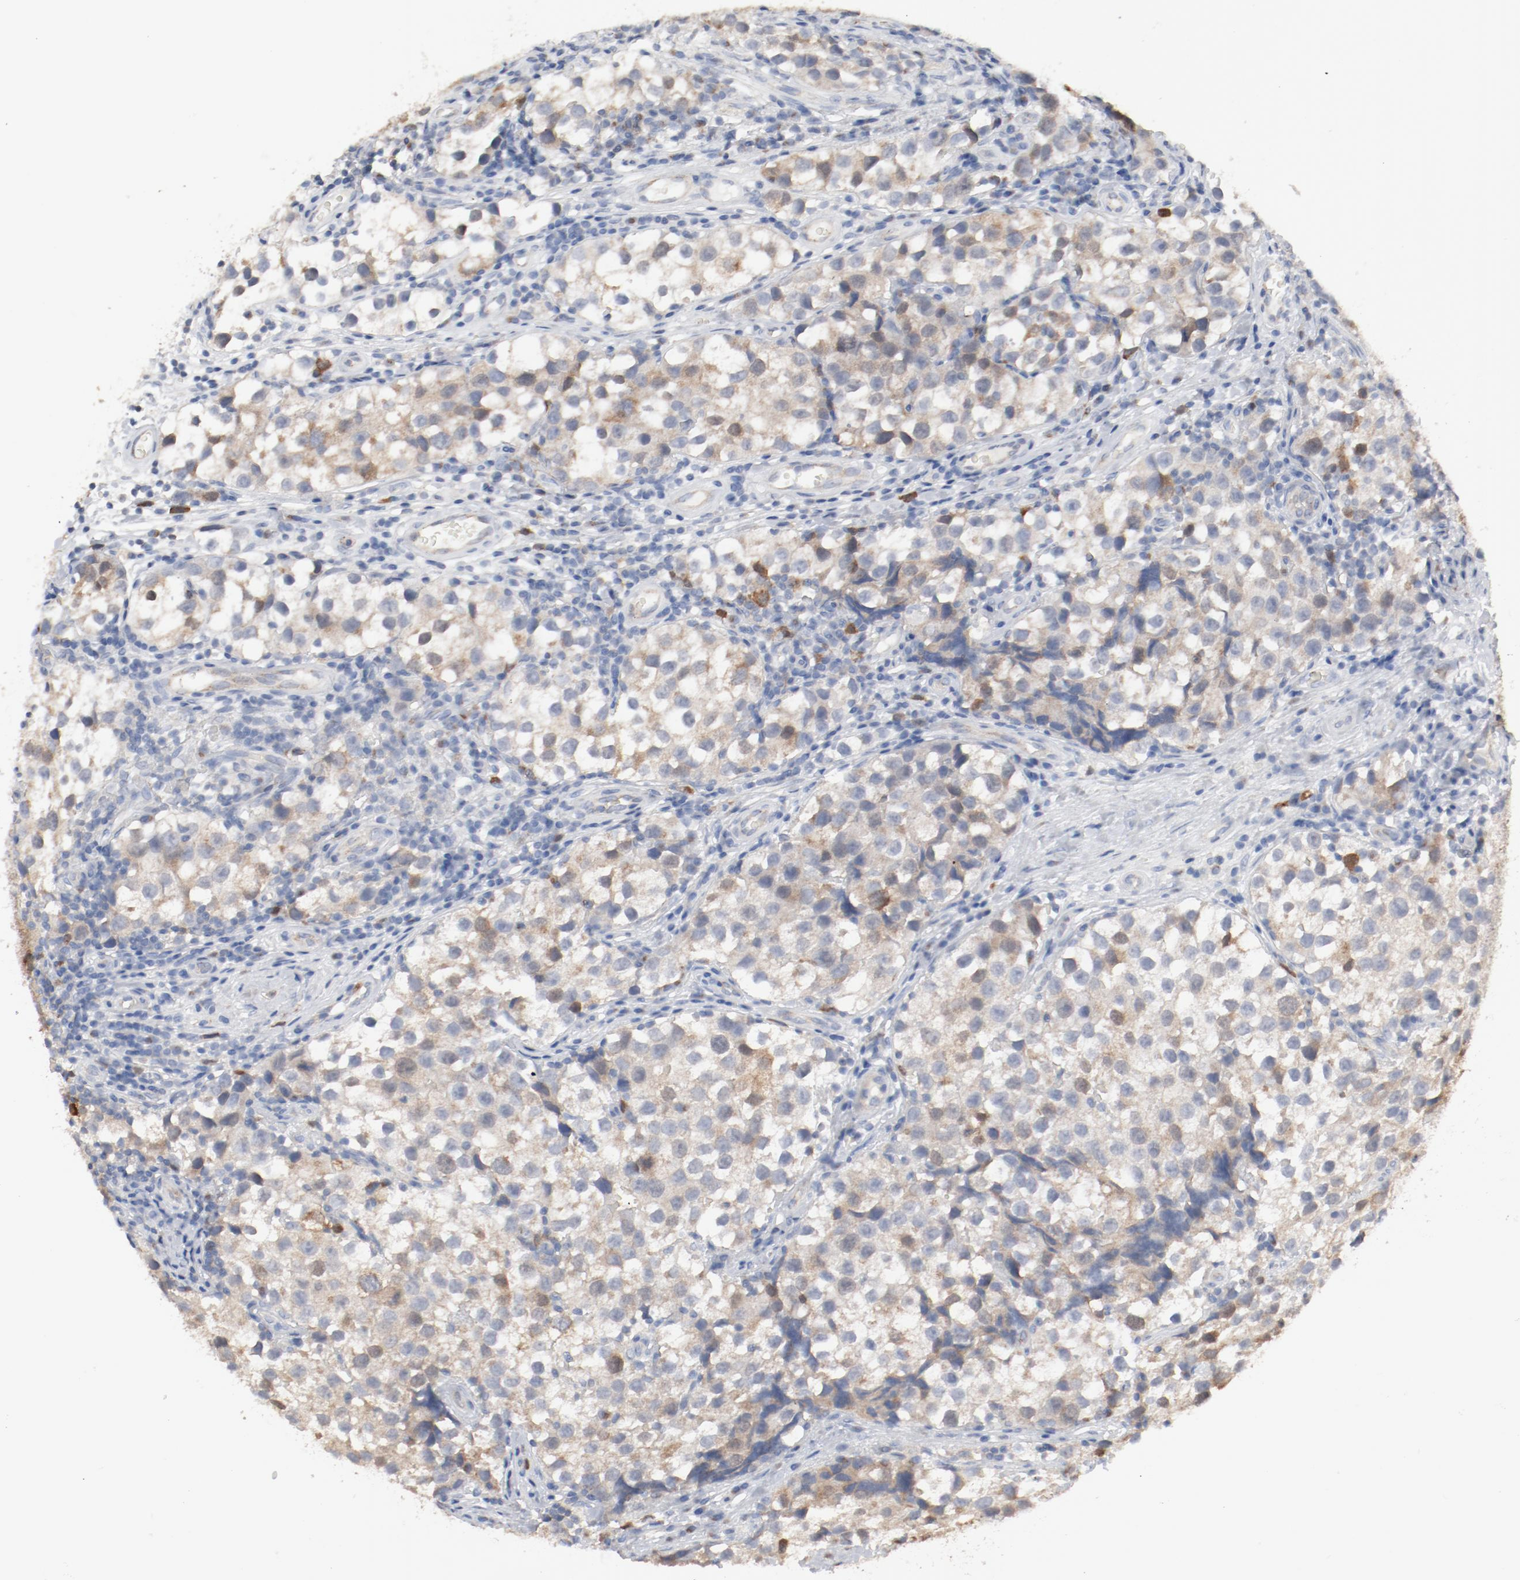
{"staining": {"intensity": "weak", "quantity": ">75%", "location": "cytoplasmic/membranous"}, "tissue": "testis cancer", "cell_type": "Tumor cells", "image_type": "cancer", "snomed": [{"axis": "morphology", "description": "Seminoma, NOS"}, {"axis": "topography", "description": "Testis"}], "caption": "About >75% of tumor cells in human testis cancer (seminoma) display weak cytoplasmic/membranous protein staining as visualized by brown immunohistochemical staining.", "gene": "CDK1", "patient": {"sex": "male", "age": 39}}